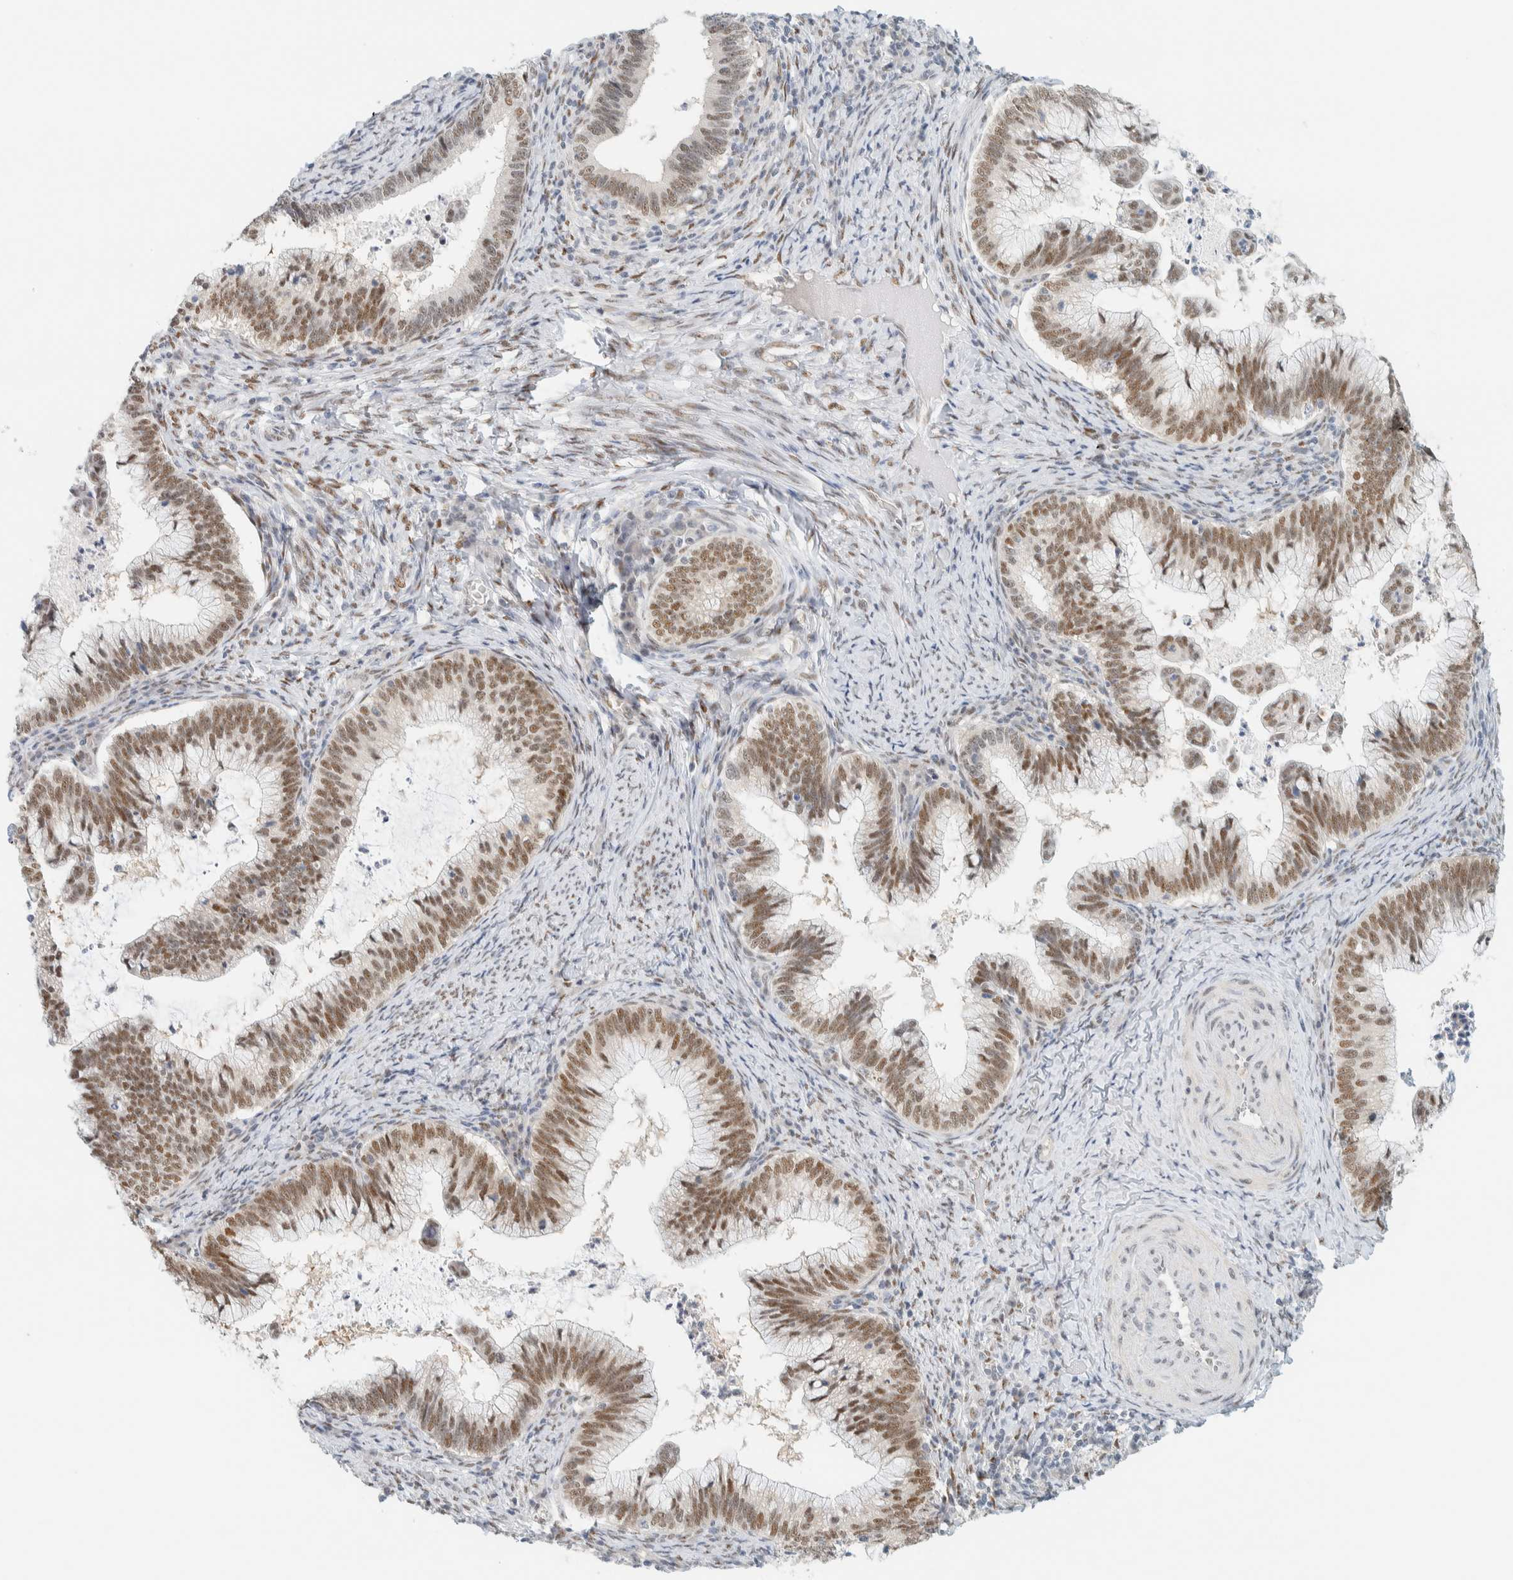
{"staining": {"intensity": "moderate", "quantity": ">75%", "location": "nuclear"}, "tissue": "cervical cancer", "cell_type": "Tumor cells", "image_type": "cancer", "snomed": [{"axis": "morphology", "description": "Adenocarcinoma, NOS"}, {"axis": "topography", "description": "Cervix"}], "caption": "Cervical cancer (adenocarcinoma) was stained to show a protein in brown. There is medium levels of moderate nuclear staining in about >75% of tumor cells.", "gene": "ZNF683", "patient": {"sex": "female", "age": 36}}